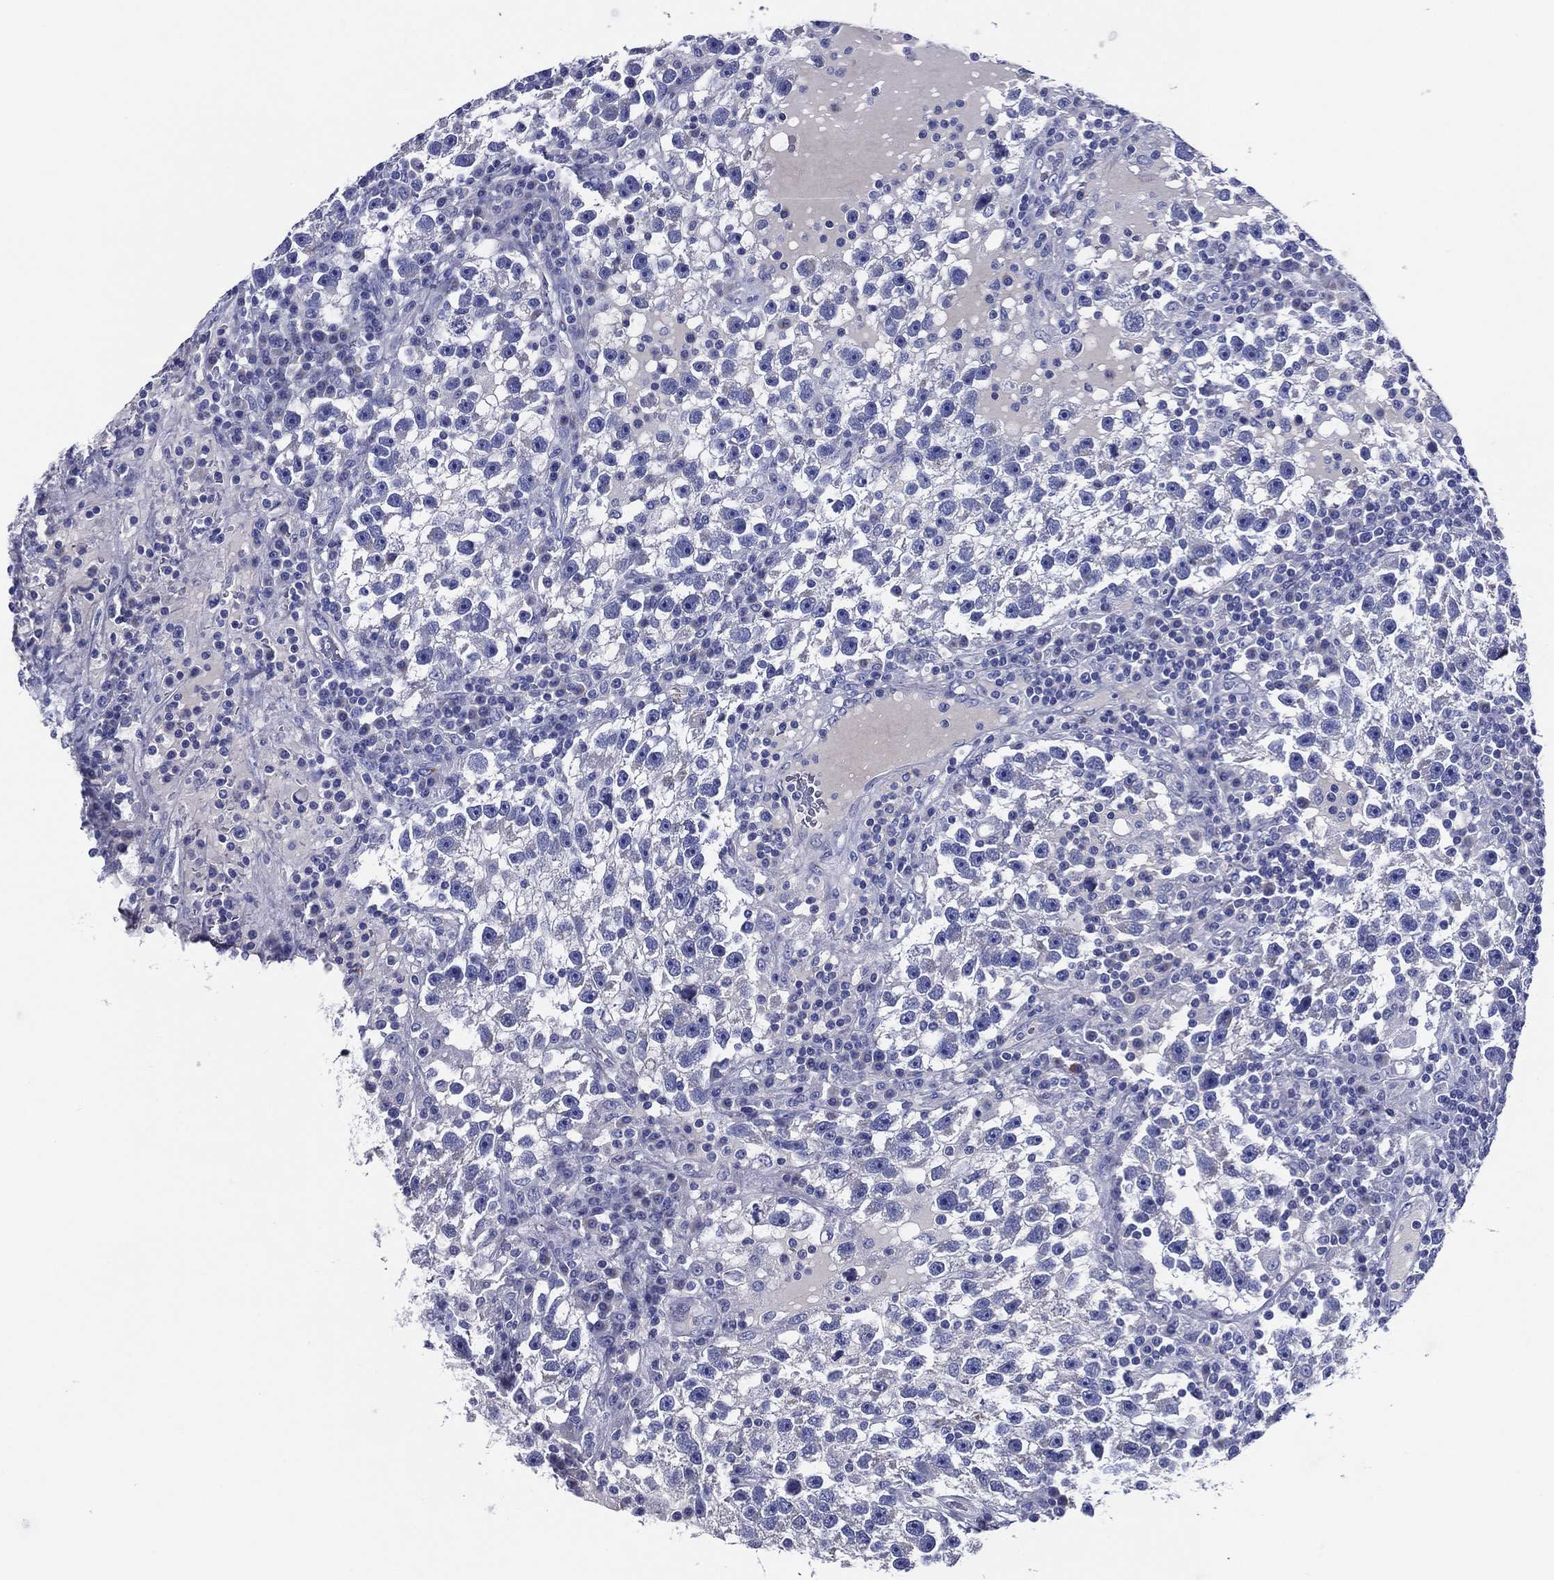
{"staining": {"intensity": "negative", "quantity": "none", "location": "none"}, "tissue": "testis cancer", "cell_type": "Tumor cells", "image_type": "cancer", "snomed": [{"axis": "morphology", "description": "Seminoma, NOS"}, {"axis": "topography", "description": "Testis"}], "caption": "A high-resolution photomicrograph shows immunohistochemistry (IHC) staining of seminoma (testis), which demonstrates no significant staining in tumor cells.", "gene": "ACE2", "patient": {"sex": "male", "age": 47}}